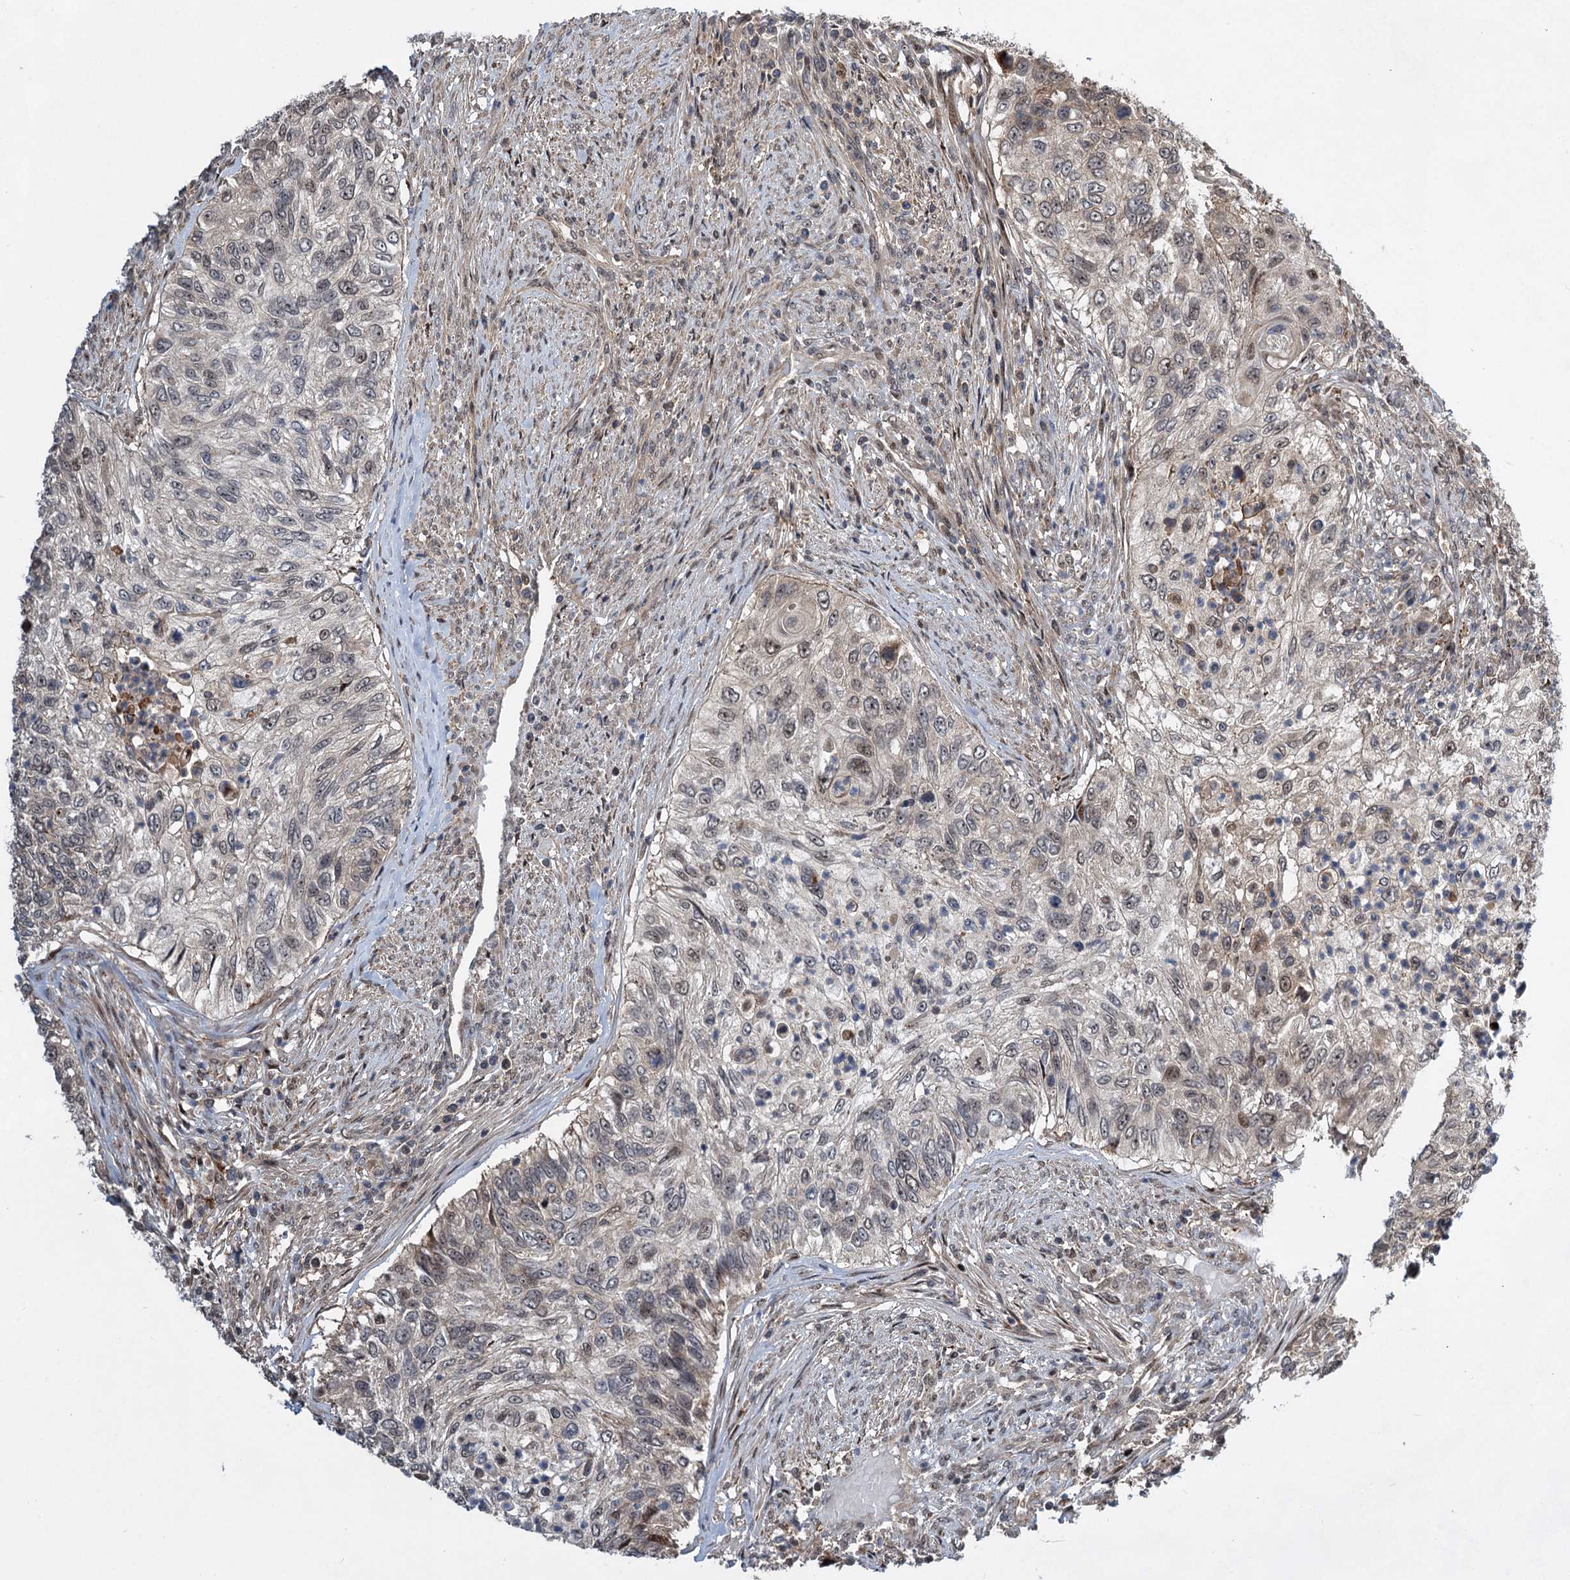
{"staining": {"intensity": "weak", "quantity": "25%-75%", "location": "nuclear"}, "tissue": "urothelial cancer", "cell_type": "Tumor cells", "image_type": "cancer", "snomed": [{"axis": "morphology", "description": "Urothelial carcinoma, High grade"}, {"axis": "topography", "description": "Urinary bladder"}], "caption": "This is an image of immunohistochemistry (IHC) staining of urothelial carcinoma (high-grade), which shows weak staining in the nuclear of tumor cells.", "gene": "GPBP1", "patient": {"sex": "female", "age": 60}}